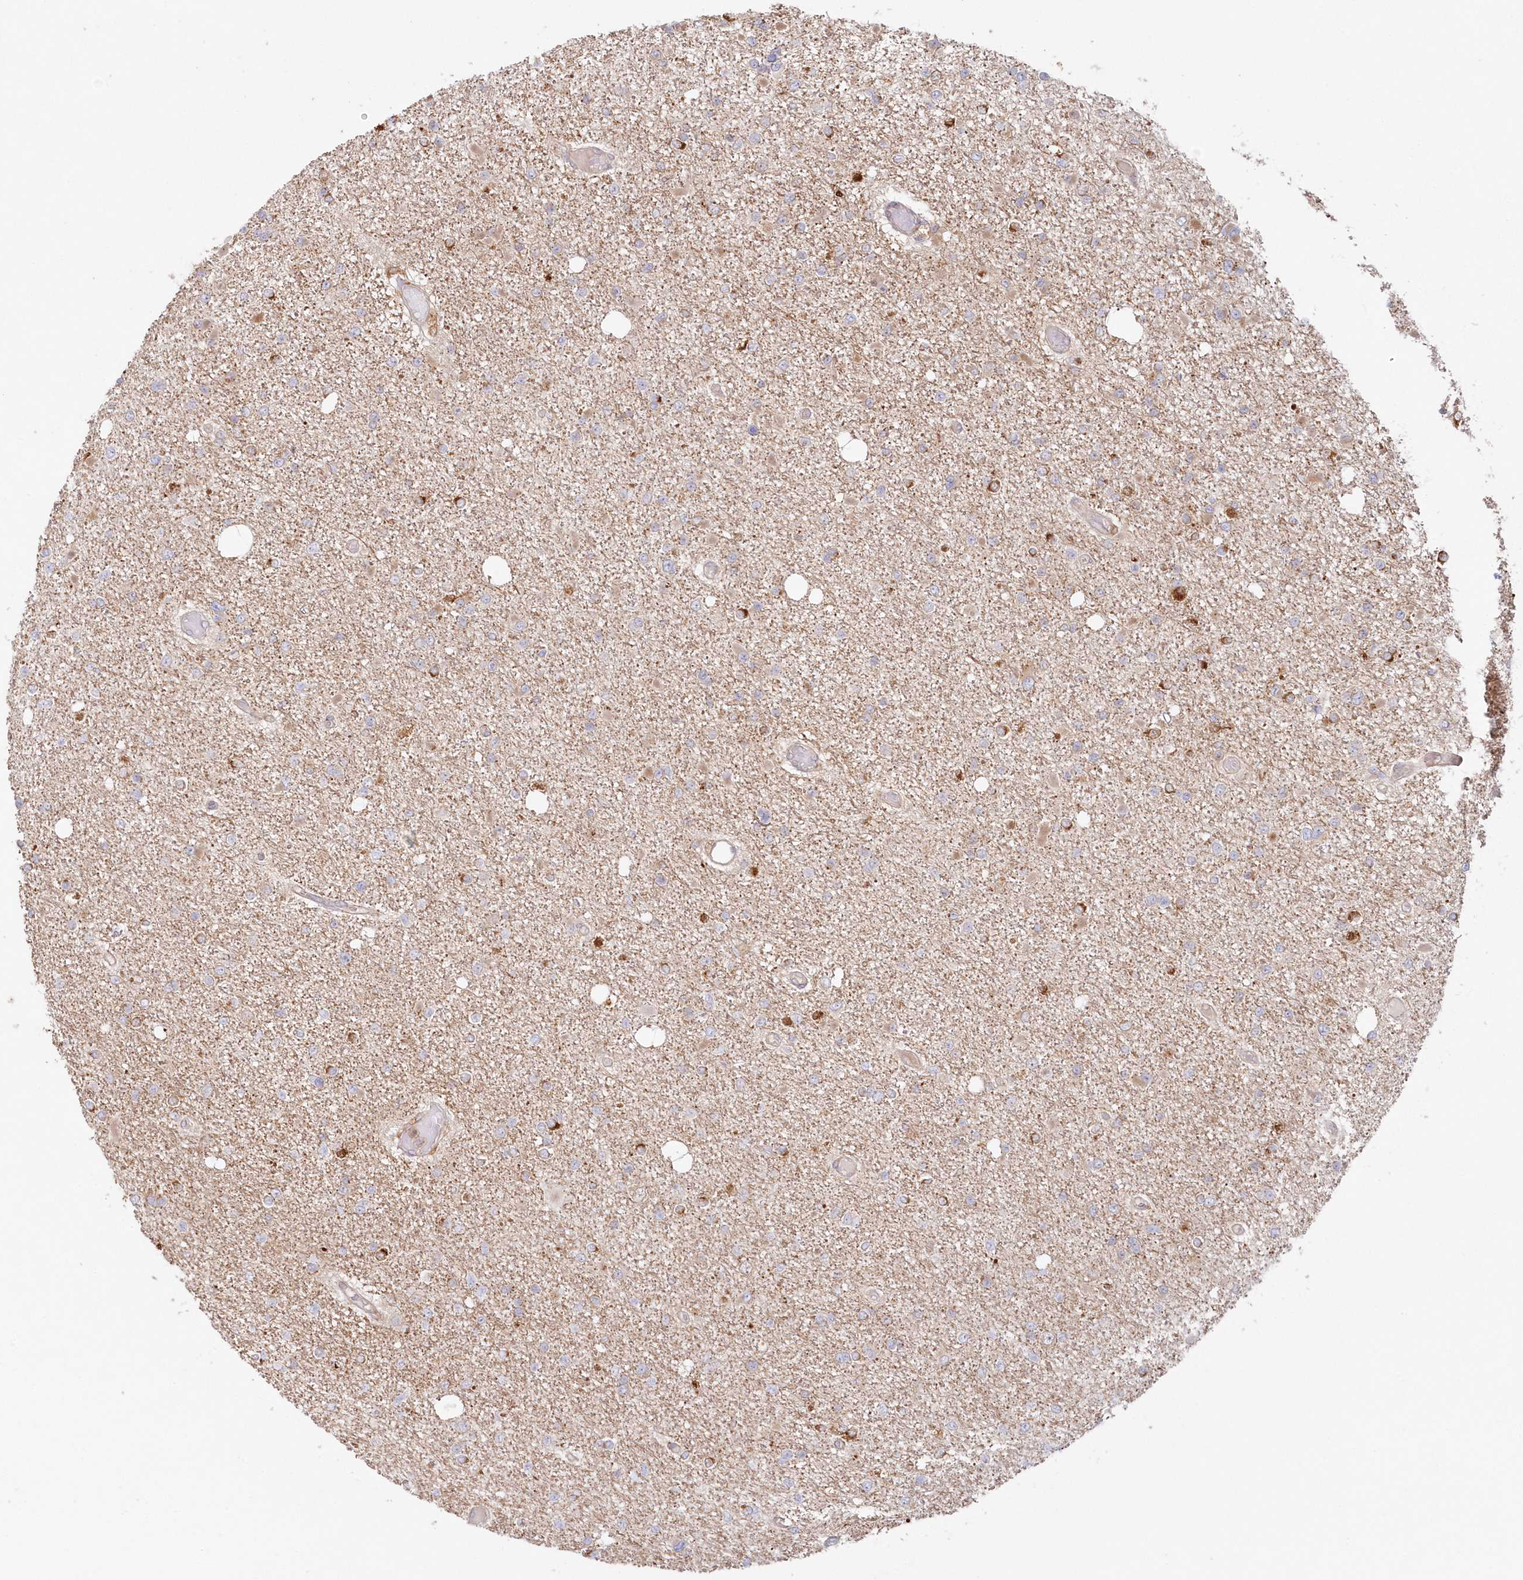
{"staining": {"intensity": "negative", "quantity": "none", "location": "none"}, "tissue": "glioma", "cell_type": "Tumor cells", "image_type": "cancer", "snomed": [{"axis": "morphology", "description": "Glioma, malignant, Low grade"}, {"axis": "topography", "description": "Brain"}], "caption": "IHC of low-grade glioma (malignant) displays no staining in tumor cells.", "gene": "GBE1", "patient": {"sex": "female", "age": 22}}